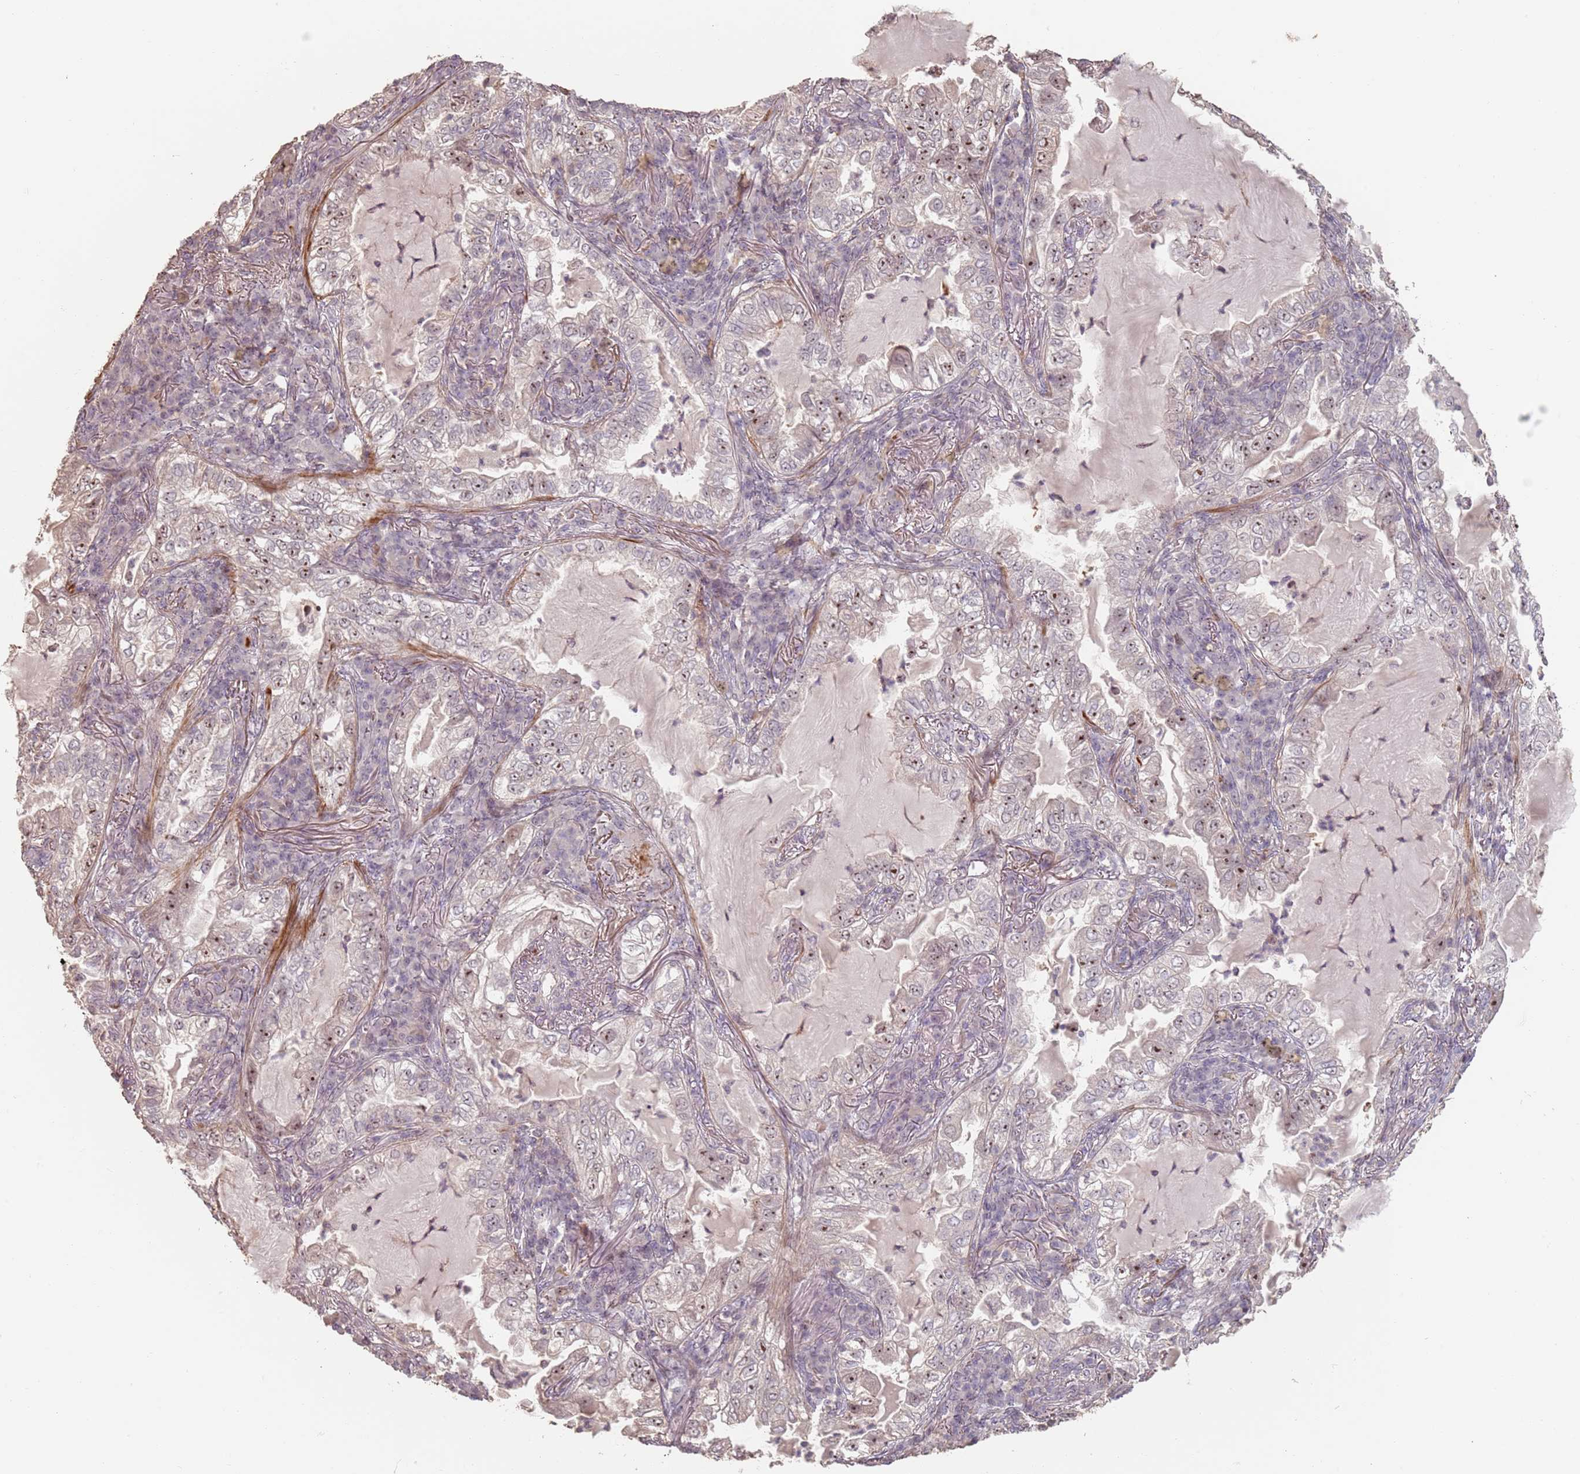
{"staining": {"intensity": "weak", "quantity": "25%-75%", "location": "nuclear"}, "tissue": "lung cancer", "cell_type": "Tumor cells", "image_type": "cancer", "snomed": [{"axis": "morphology", "description": "Adenocarcinoma, NOS"}, {"axis": "topography", "description": "Lung"}], "caption": "Protein staining by IHC exhibits weak nuclear positivity in approximately 25%-75% of tumor cells in lung cancer. (brown staining indicates protein expression, while blue staining denotes nuclei).", "gene": "ADTRP", "patient": {"sex": "female", "age": 73}}